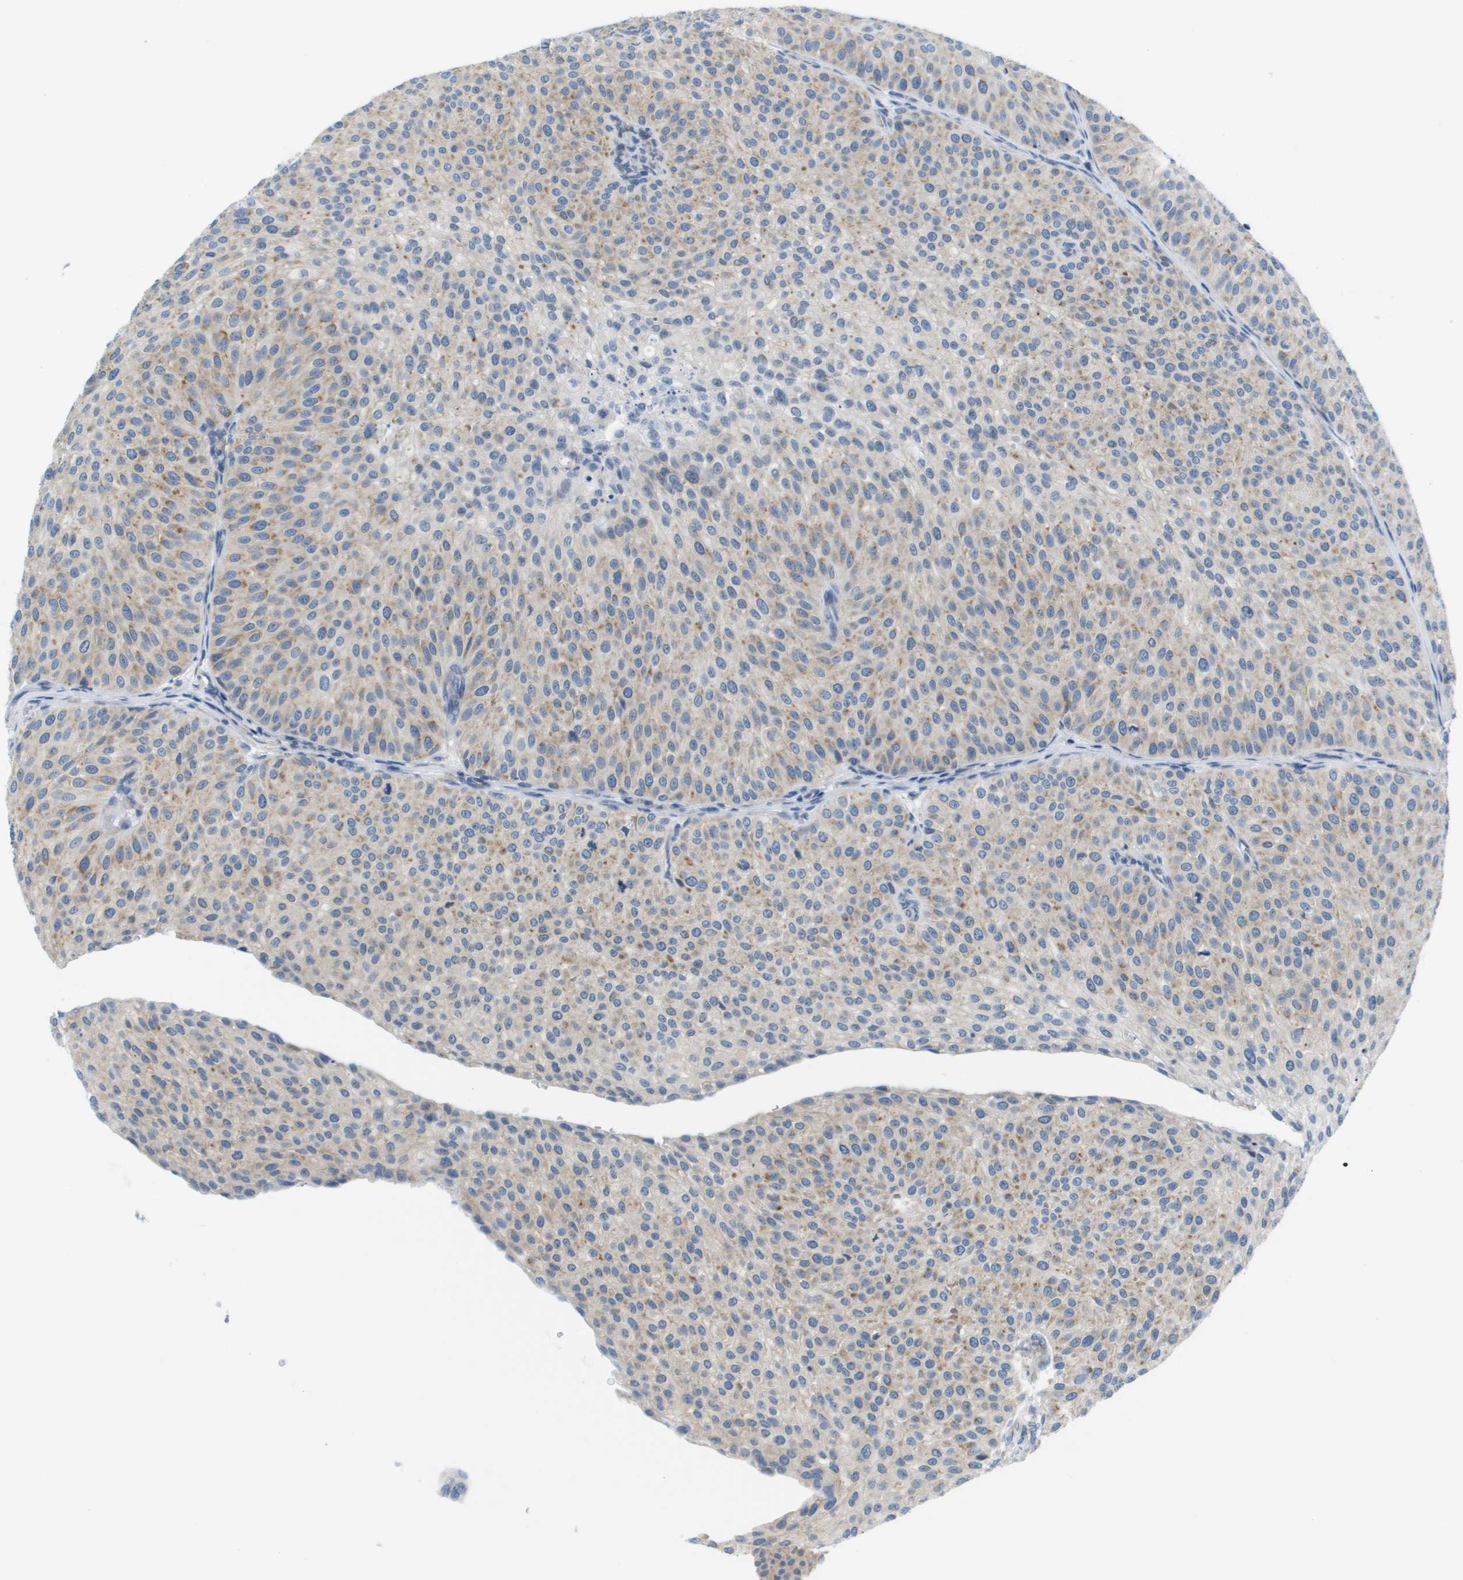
{"staining": {"intensity": "weak", "quantity": "25%-75%", "location": "cytoplasmic/membranous"}, "tissue": "urothelial cancer", "cell_type": "Tumor cells", "image_type": "cancer", "snomed": [{"axis": "morphology", "description": "Urothelial carcinoma, Low grade"}, {"axis": "topography", "description": "Smooth muscle"}, {"axis": "topography", "description": "Urinary bladder"}], "caption": "A low amount of weak cytoplasmic/membranous expression is present in about 25%-75% of tumor cells in low-grade urothelial carcinoma tissue. The staining was performed using DAB, with brown indicating positive protein expression. Nuclei are stained blue with hematoxylin.", "gene": "PTDSS1", "patient": {"sex": "male", "age": 60}}